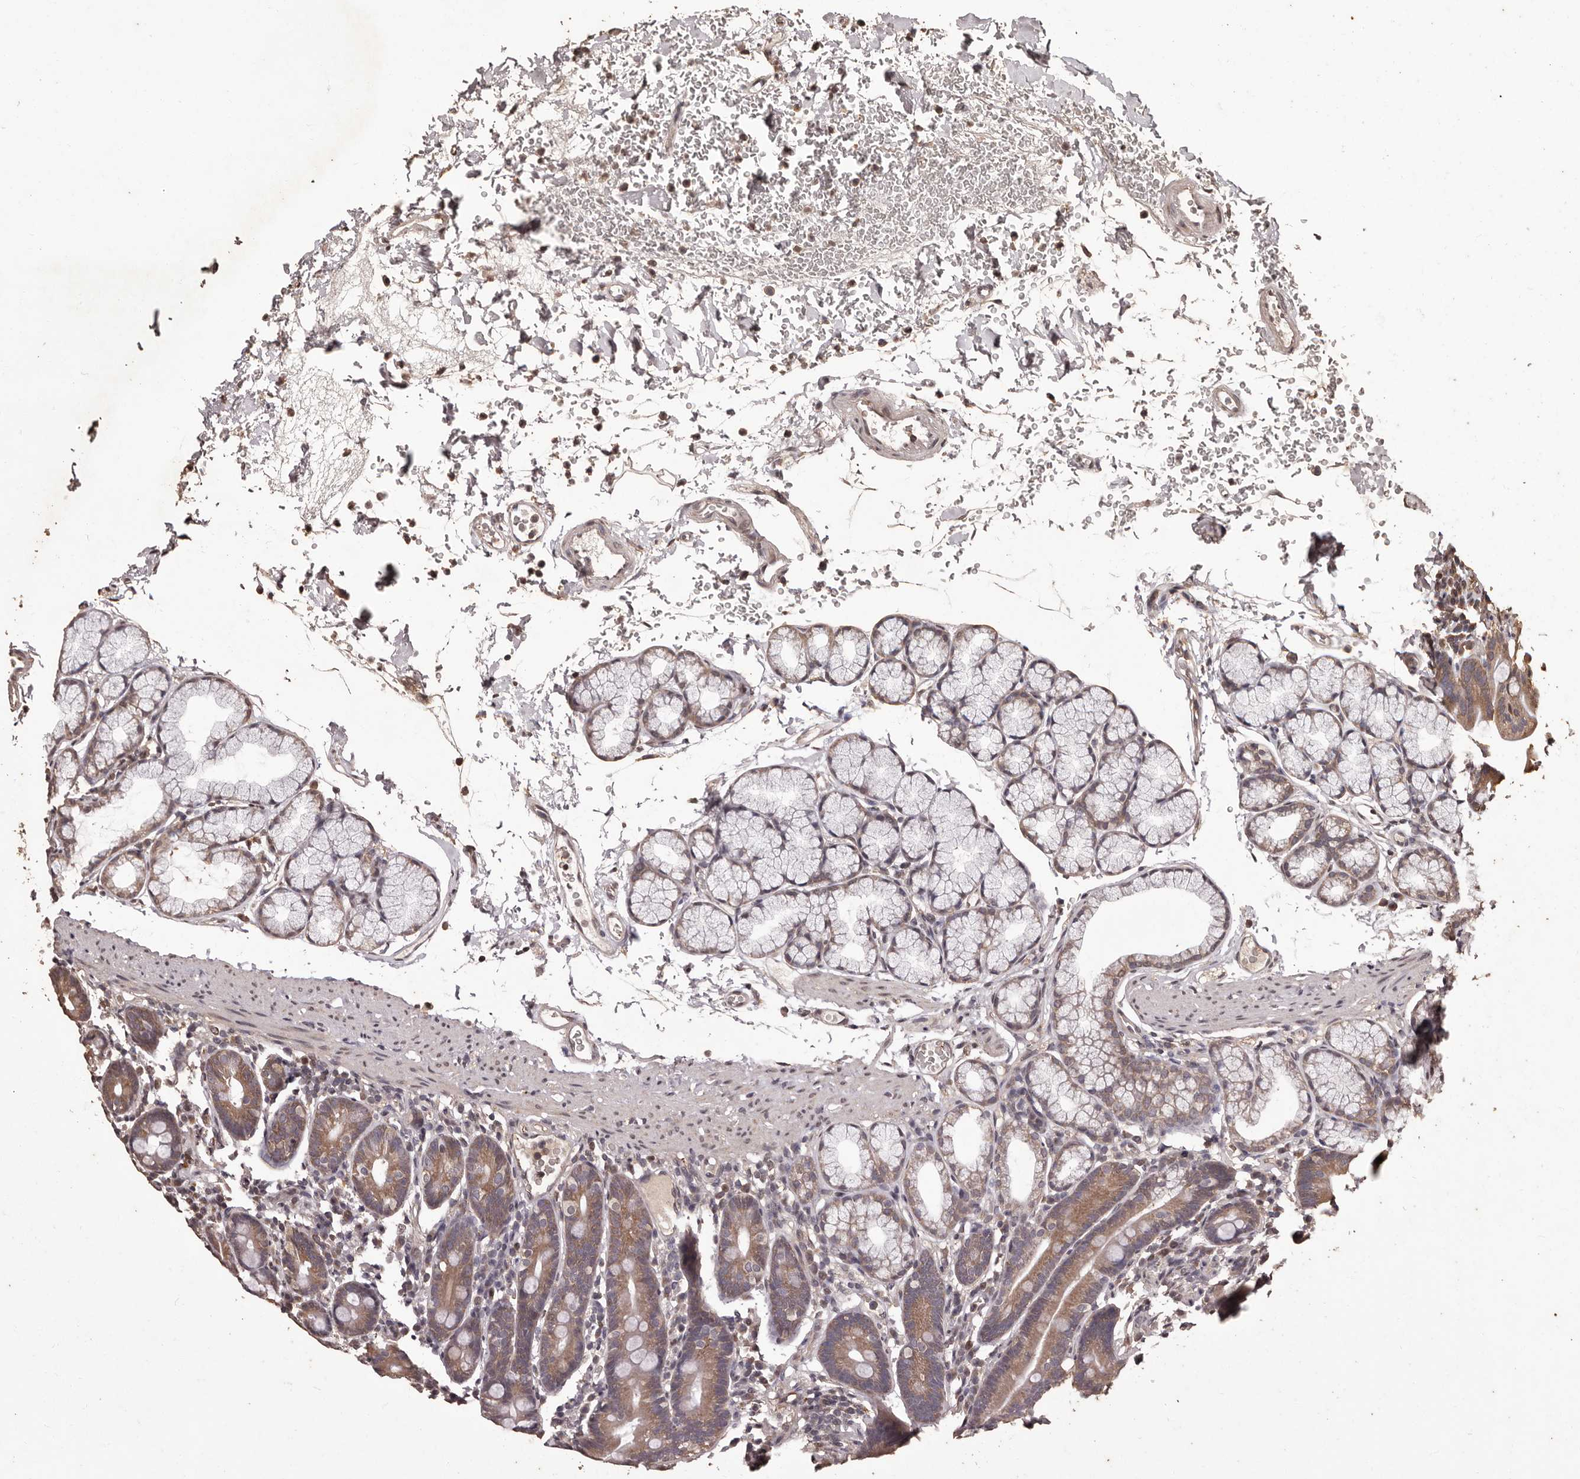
{"staining": {"intensity": "moderate", "quantity": "25%-75%", "location": "cytoplasmic/membranous"}, "tissue": "duodenum", "cell_type": "Glandular cells", "image_type": "normal", "snomed": [{"axis": "morphology", "description": "Normal tissue, NOS"}, {"axis": "topography", "description": "Duodenum"}], "caption": "About 25%-75% of glandular cells in benign duodenum display moderate cytoplasmic/membranous protein expression as visualized by brown immunohistochemical staining.", "gene": "NAV1", "patient": {"sex": "male", "age": 54}}